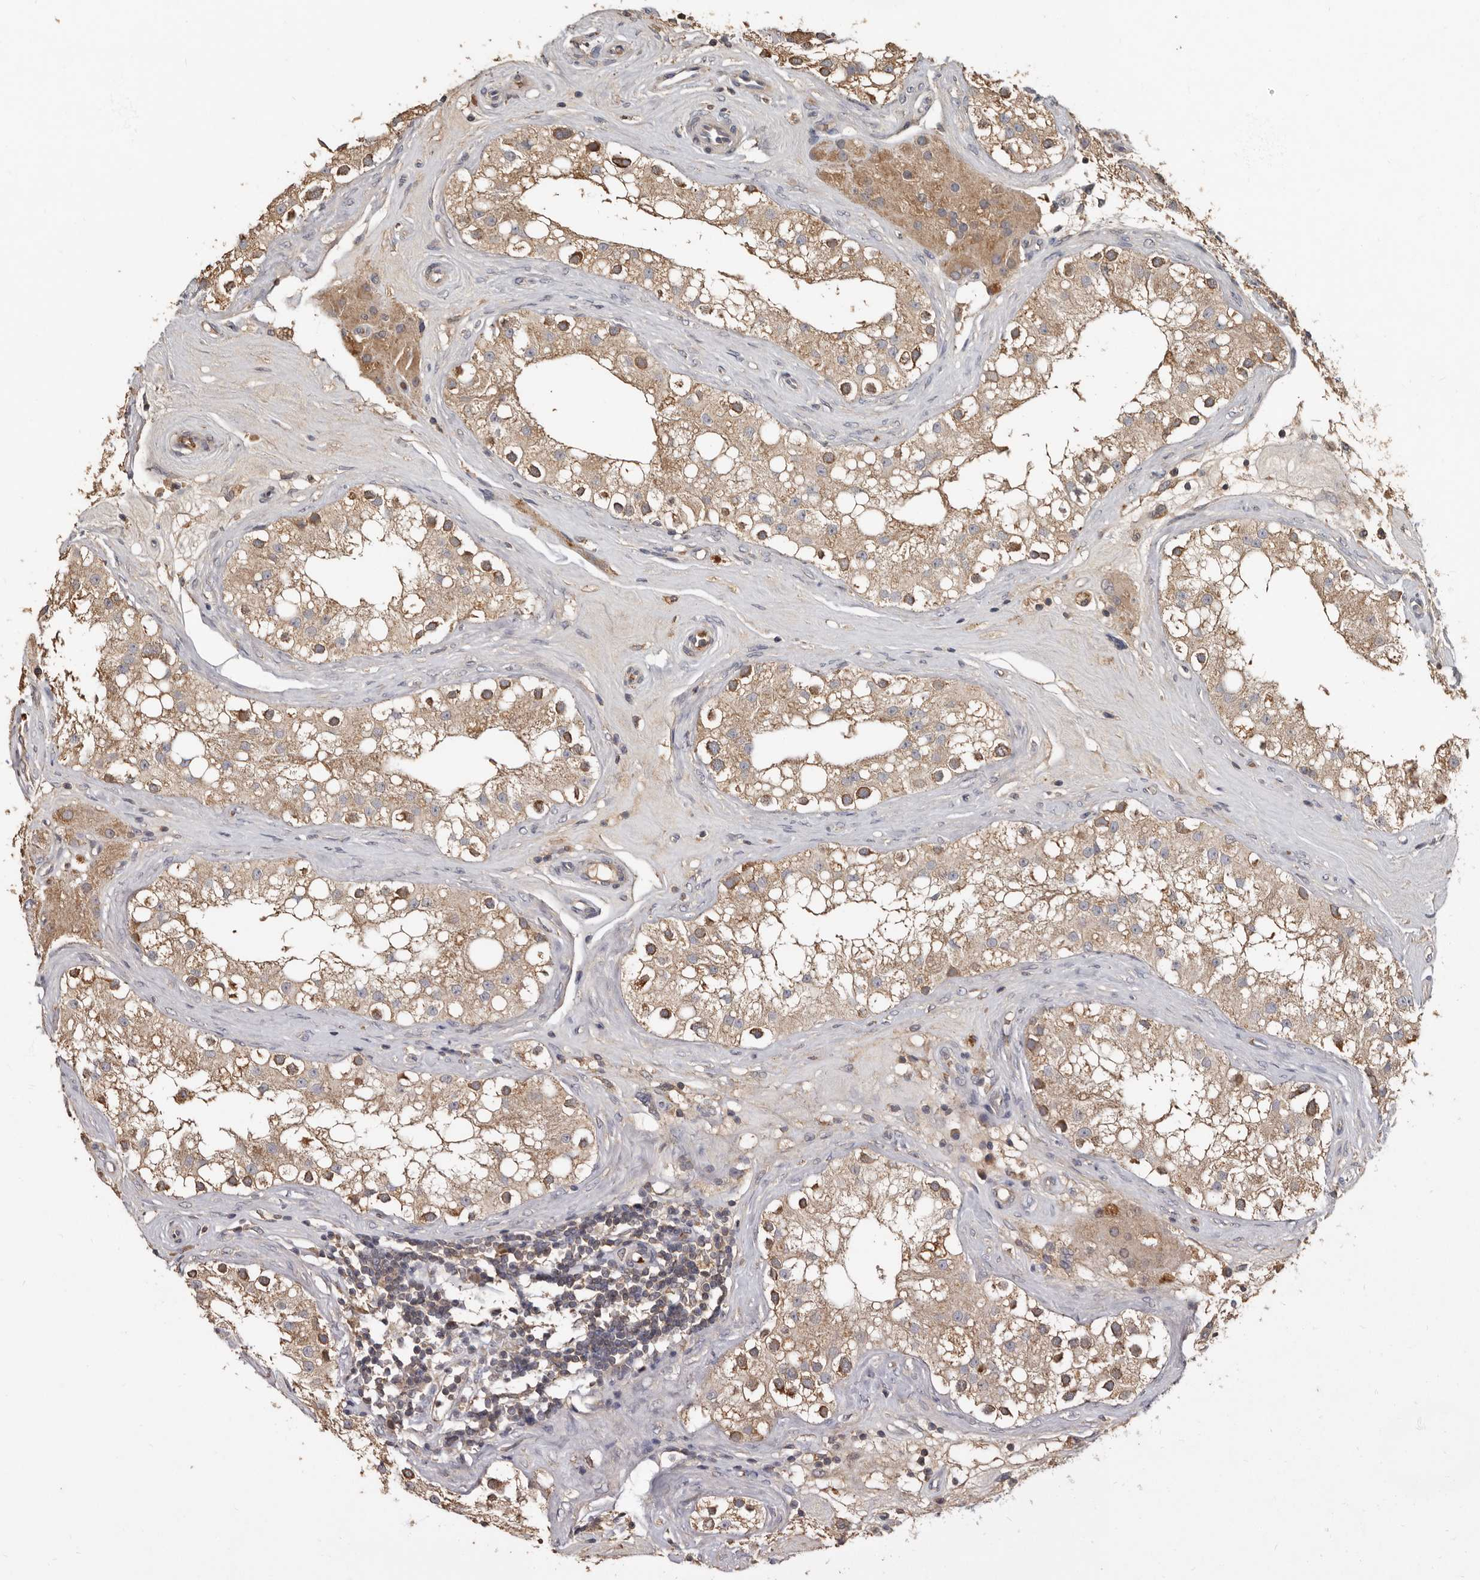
{"staining": {"intensity": "moderate", "quantity": "25%-75%", "location": "cytoplasmic/membranous"}, "tissue": "testis", "cell_type": "Cells in seminiferous ducts", "image_type": "normal", "snomed": [{"axis": "morphology", "description": "Normal tissue, NOS"}, {"axis": "topography", "description": "Testis"}], "caption": "Moderate cytoplasmic/membranous positivity is present in approximately 25%-75% of cells in seminiferous ducts in unremarkable testis.", "gene": "KIF26B", "patient": {"sex": "male", "age": 84}}